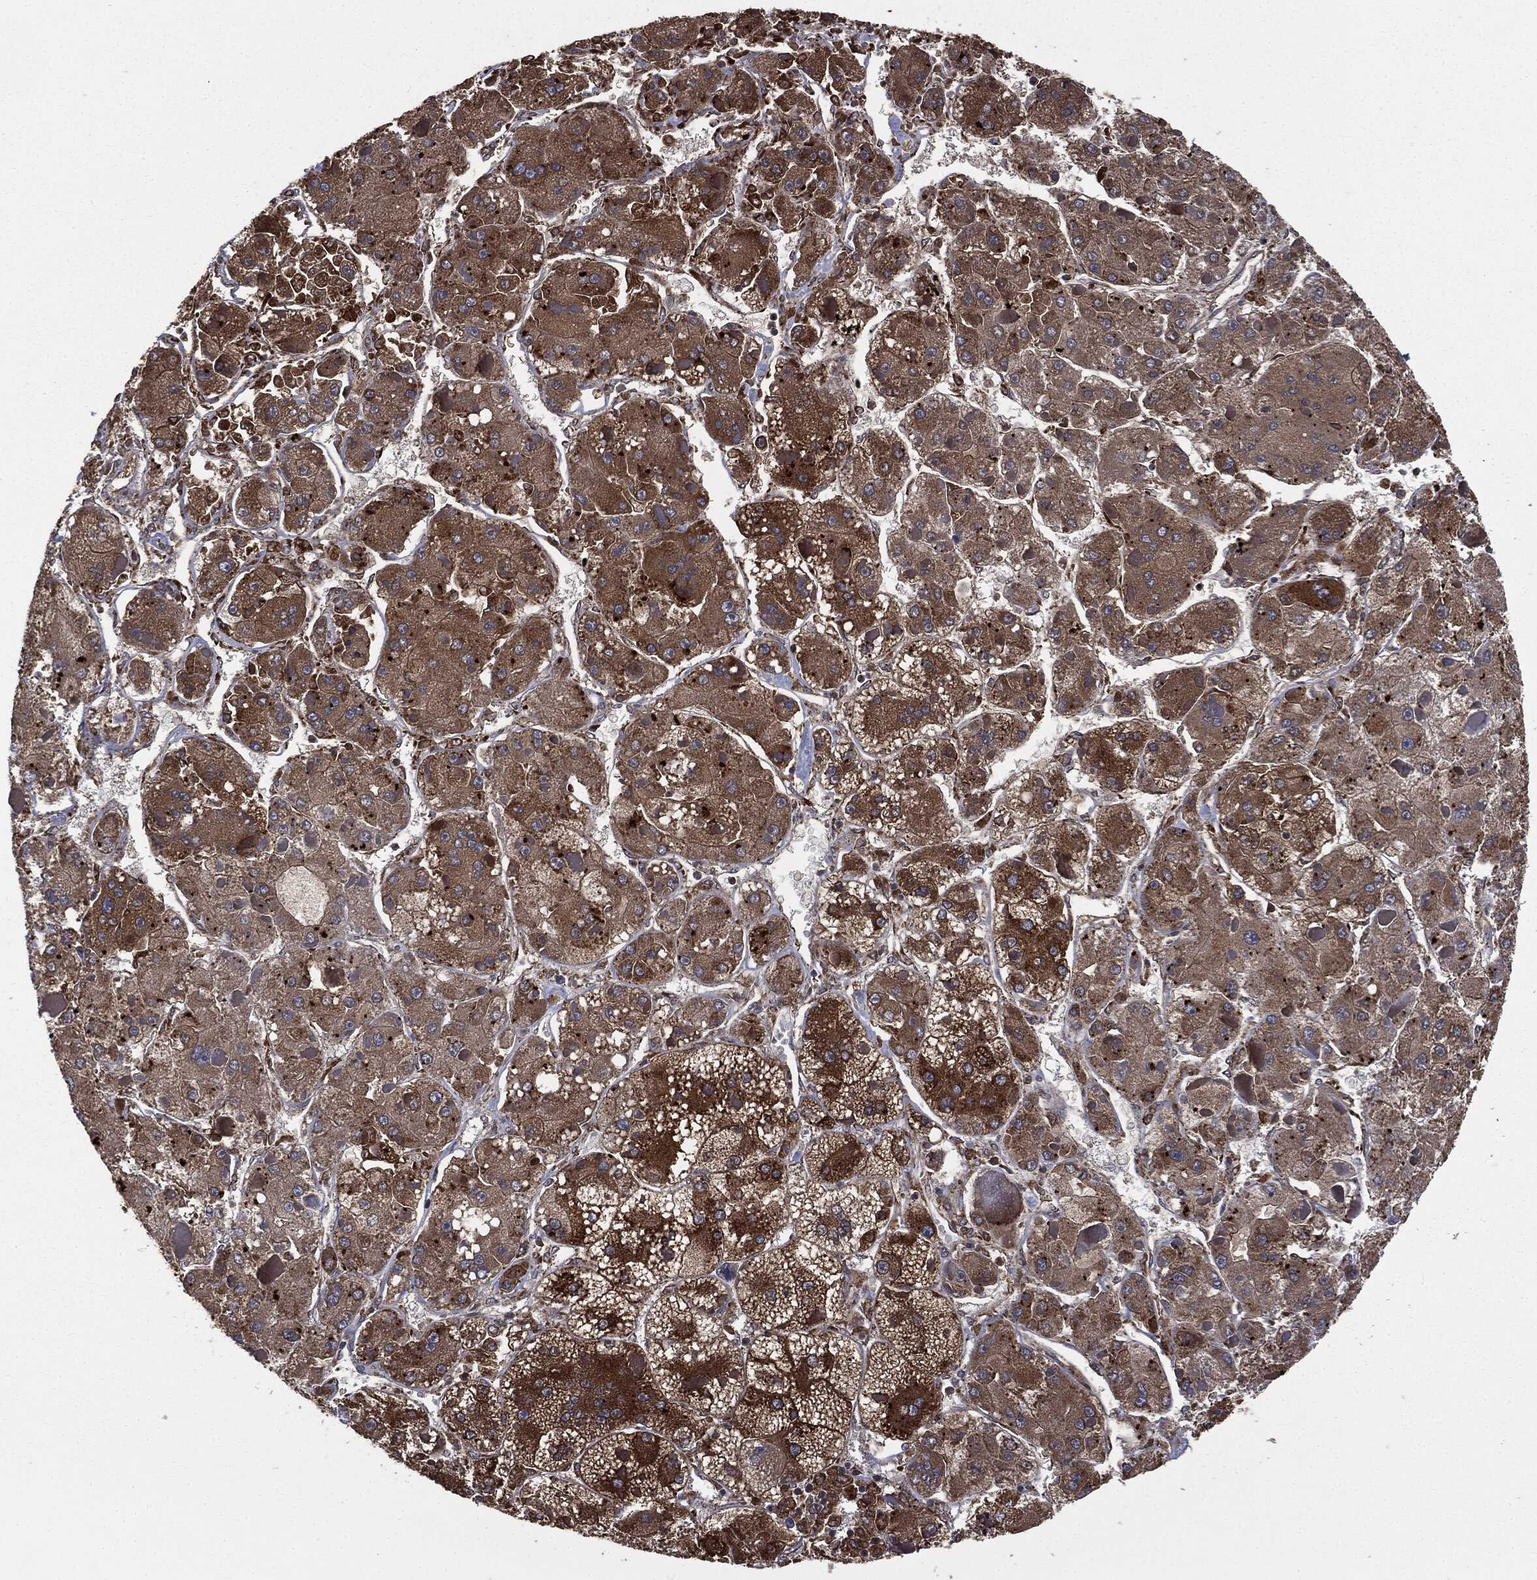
{"staining": {"intensity": "strong", "quantity": ">75%", "location": "cytoplasmic/membranous"}, "tissue": "liver cancer", "cell_type": "Tumor cells", "image_type": "cancer", "snomed": [{"axis": "morphology", "description": "Carcinoma, Hepatocellular, NOS"}, {"axis": "topography", "description": "Liver"}], "caption": "Hepatocellular carcinoma (liver) tissue exhibits strong cytoplasmic/membranous positivity in about >75% of tumor cells", "gene": "PLOD3", "patient": {"sex": "female", "age": 73}}